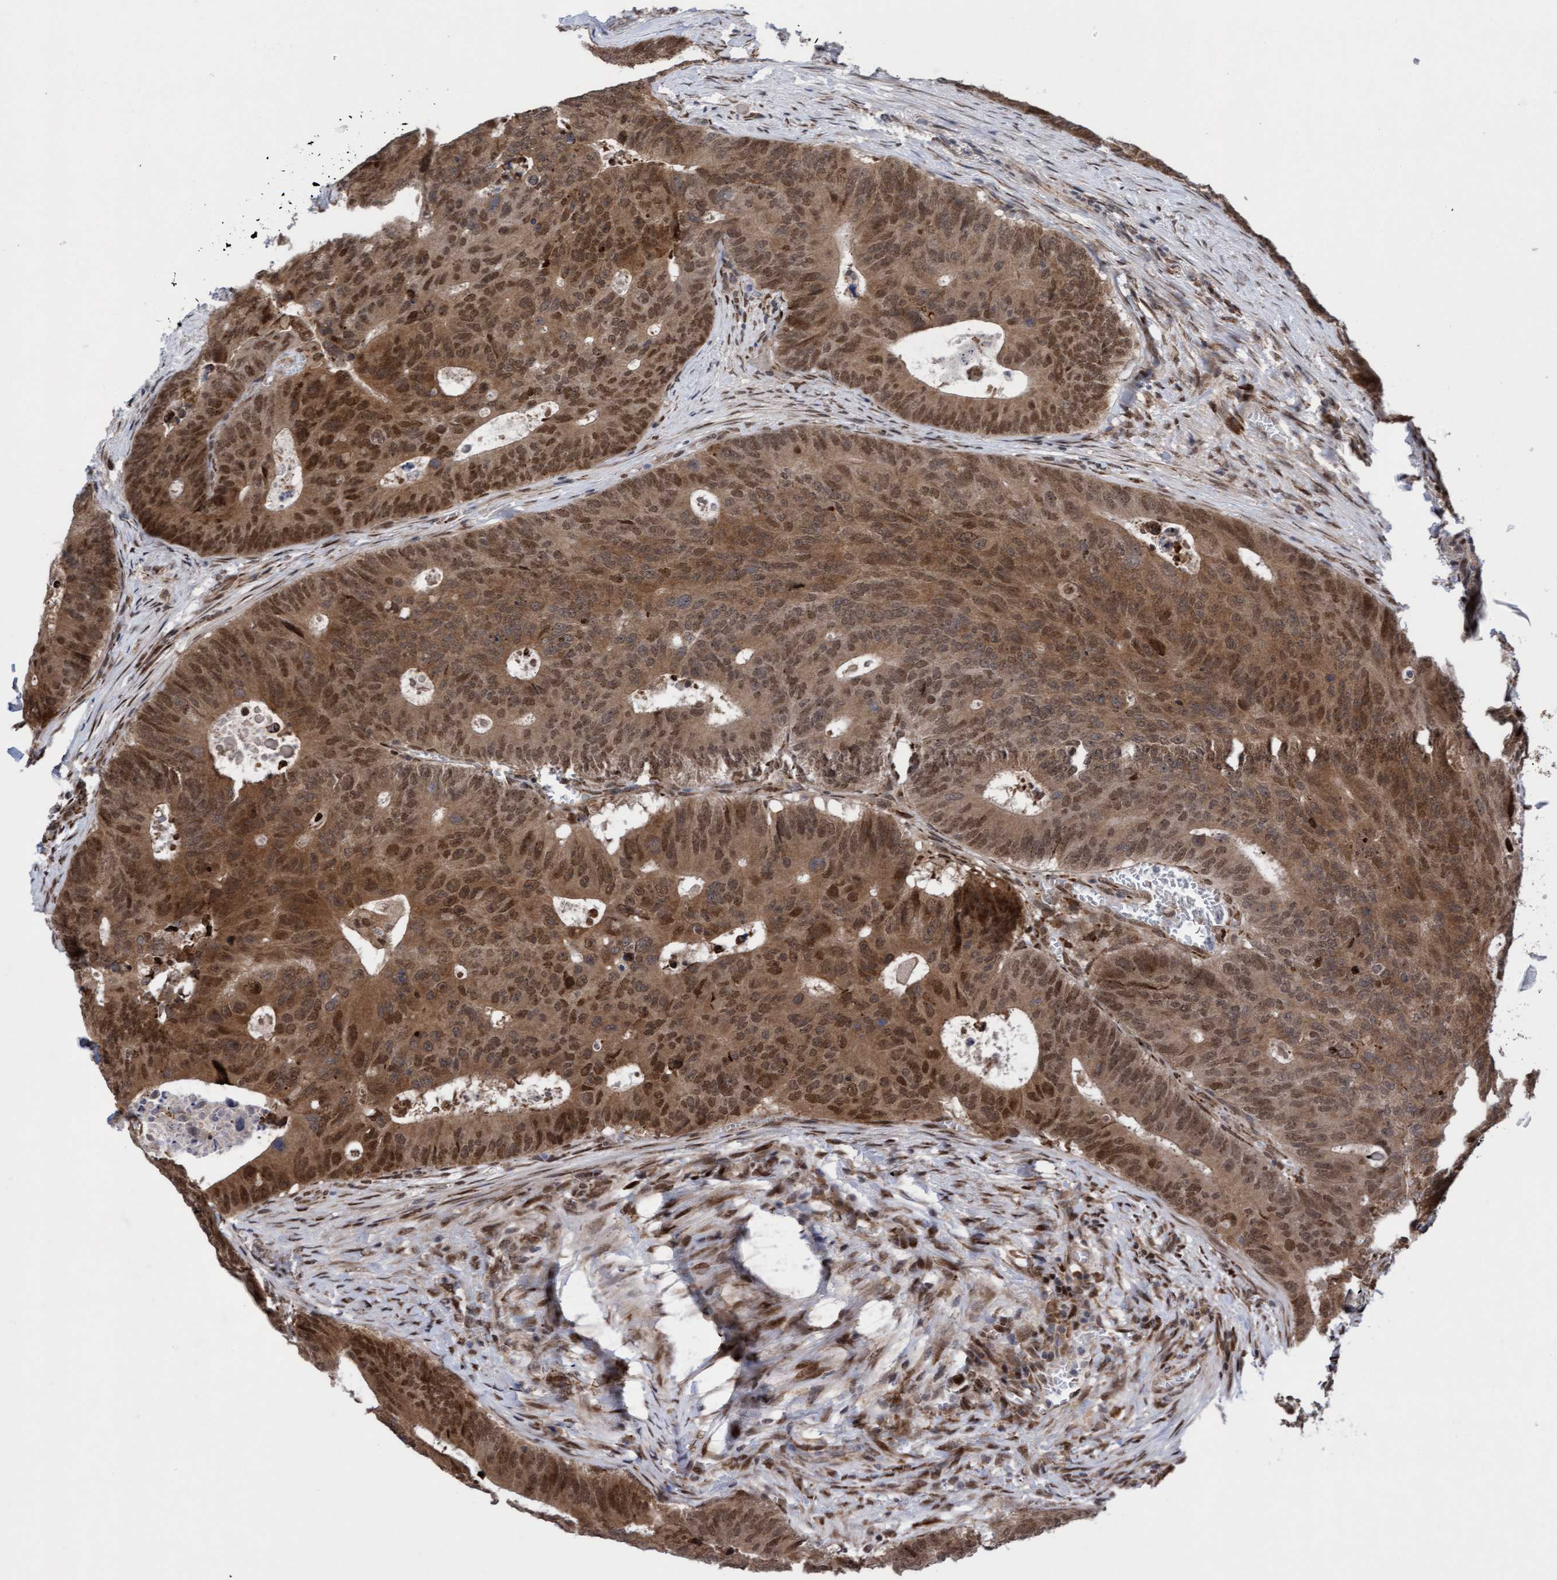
{"staining": {"intensity": "moderate", "quantity": ">75%", "location": "cytoplasmic/membranous,nuclear"}, "tissue": "colorectal cancer", "cell_type": "Tumor cells", "image_type": "cancer", "snomed": [{"axis": "morphology", "description": "Adenocarcinoma, NOS"}, {"axis": "topography", "description": "Colon"}], "caption": "This photomicrograph demonstrates IHC staining of human colorectal cancer, with medium moderate cytoplasmic/membranous and nuclear staining in approximately >75% of tumor cells.", "gene": "TANC2", "patient": {"sex": "male", "age": 87}}